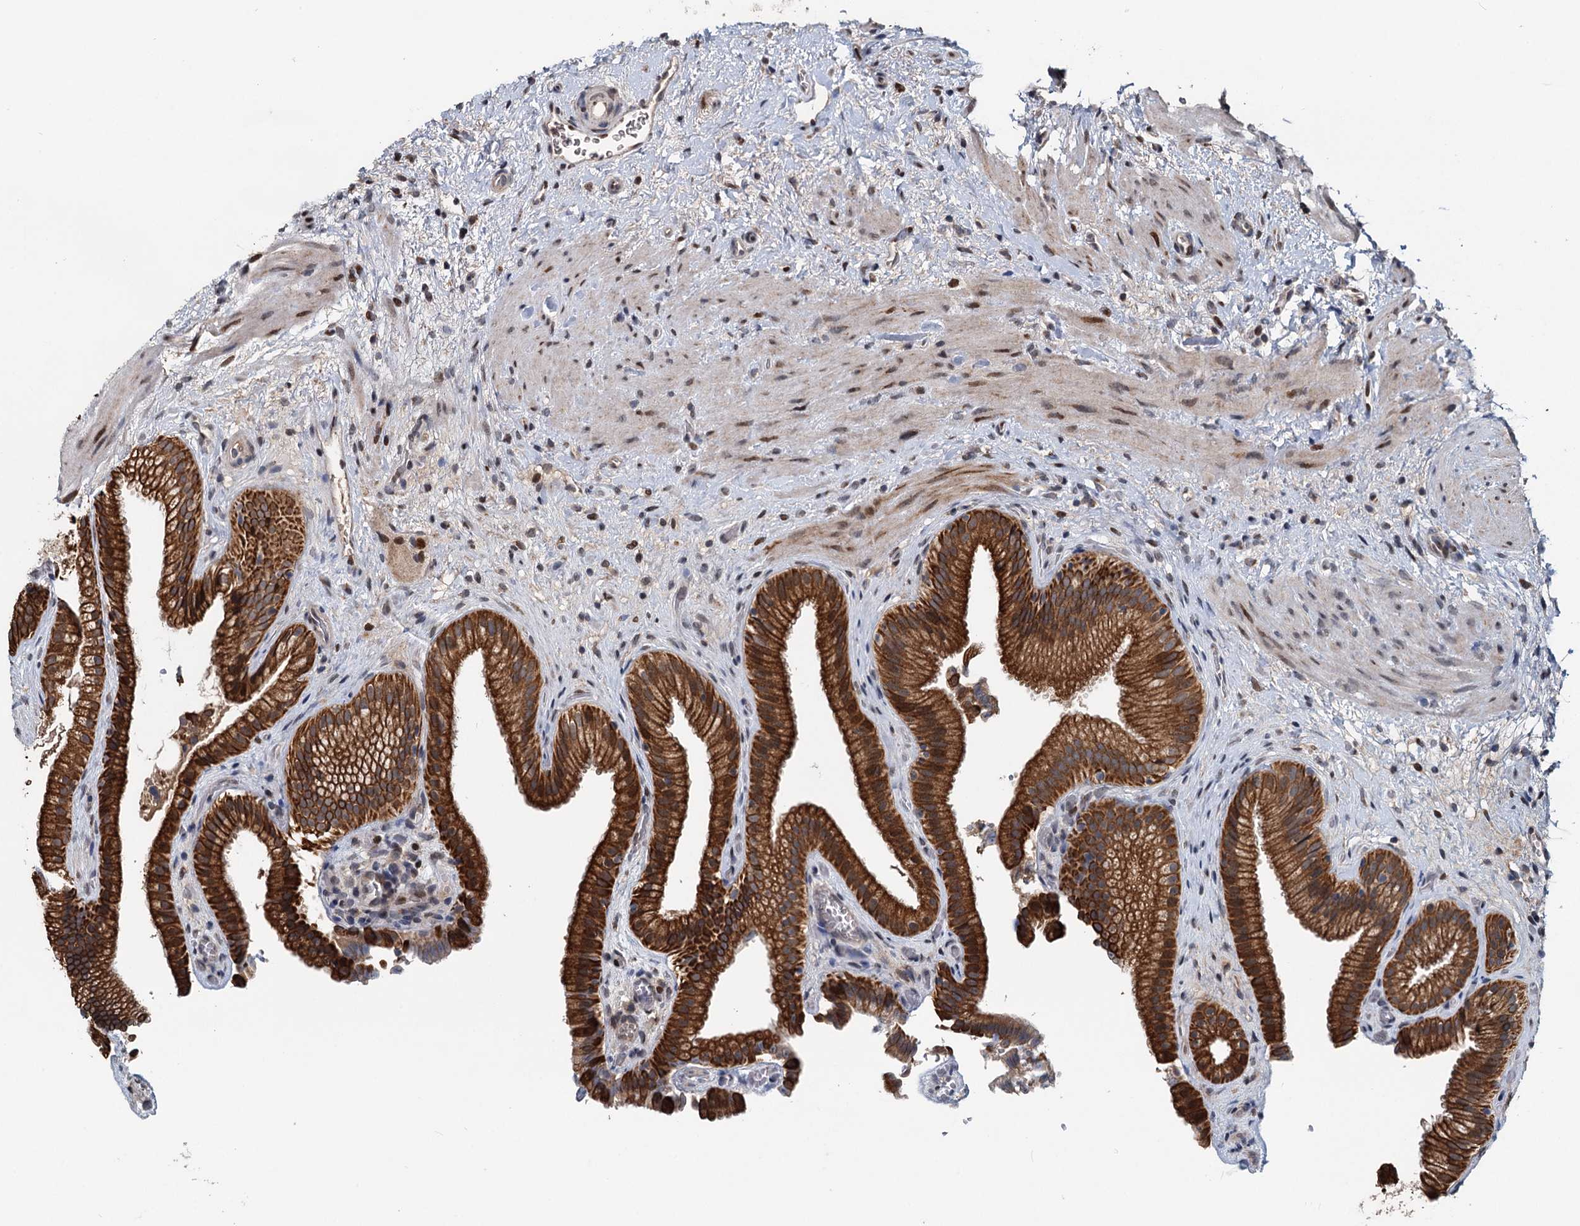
{"staining": {"intensity": "strong", "quantity": ">75%", "location": "cytoplasmic/membranous"}, "tissue": "gallbladder", "cell_type": "Glandular cells", "image_type": "normal", "snomed": [{"axis": "morphology", "description": "Normal tissue, NOS"}, {"axis": "morphology", "description": "Inflammation, NOS"}, {"axis": "topography", "description": "Gallbladder"}], "caption": "This micrograph exhibits IHC staining of normal gallbladder, with high strong cytoplasmic/membranous expression in approximately >75% of glandular cells.", "gene": "RITA1", "patient": {"sex": "male", "age": 51}}